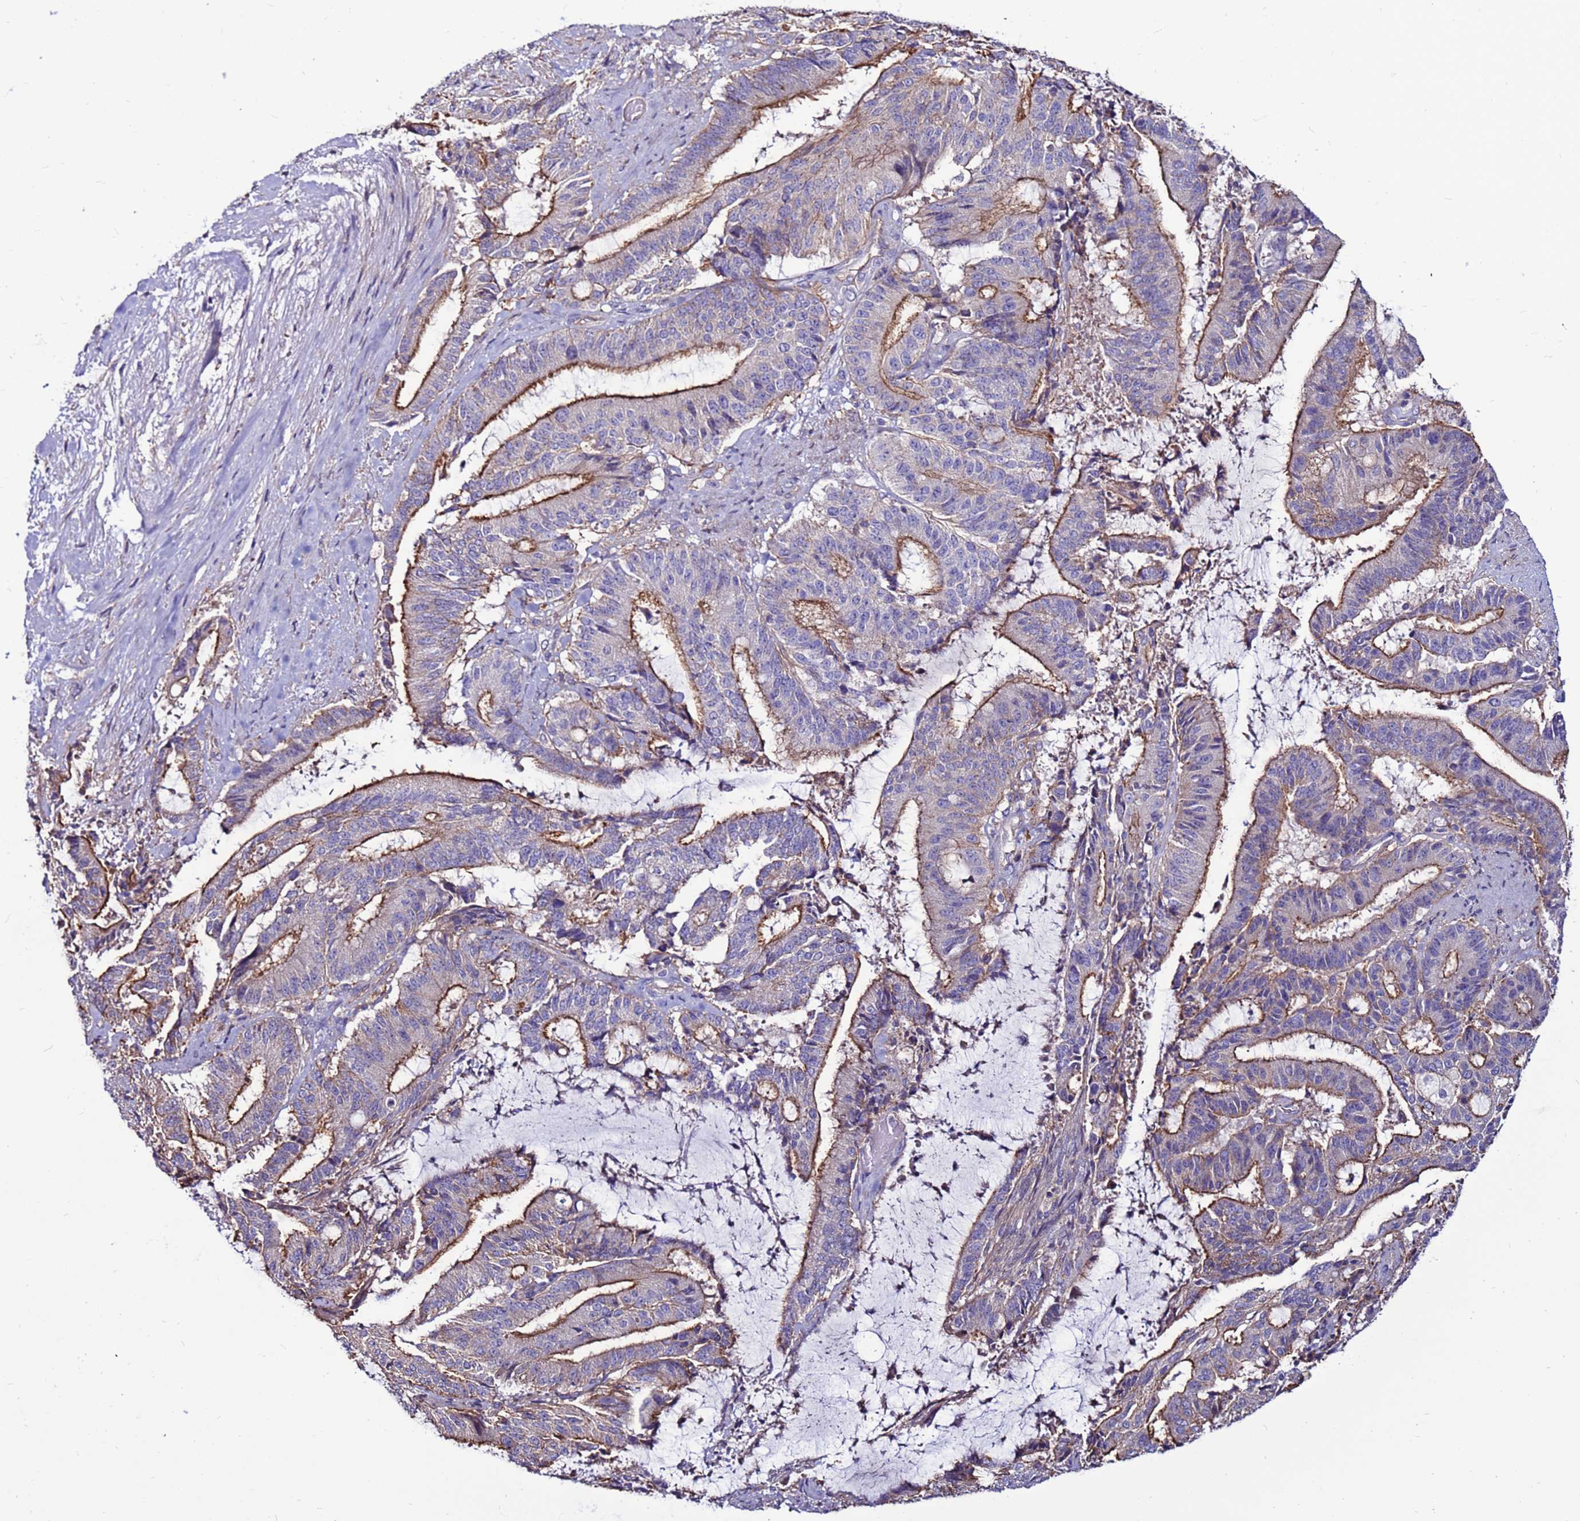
{"staining": {"intensity": "strong", "quantity": "25%-75%", "location": "cytoplasmic/membranous"}, "tissue": "liver cancer", "cell_type": "Tumor cells", "image_type": "cancer", "snomed": [{"axis": "morphology", "description": "Normal tissue, NOS"}, {"axis": "morphology", "description": "Cholangiocarcinoma"}, {"axis": "topography", "description": "Liver"}, {"axis": "topography", "description": "Peripheral nerve tissue"}], "caption": "Protein staining shows strong cytoplasmic/membranous positivity in approximately 25%-75% of tumor cells in liver cholangiocarcinoma. The protein of interest is stained brown, and the nuclei are stained in blue (DAB IHC with brightfield microscopy, high magnification).", "gene": "NRN1L", "patient": {"sex": "female", "age": 73}}